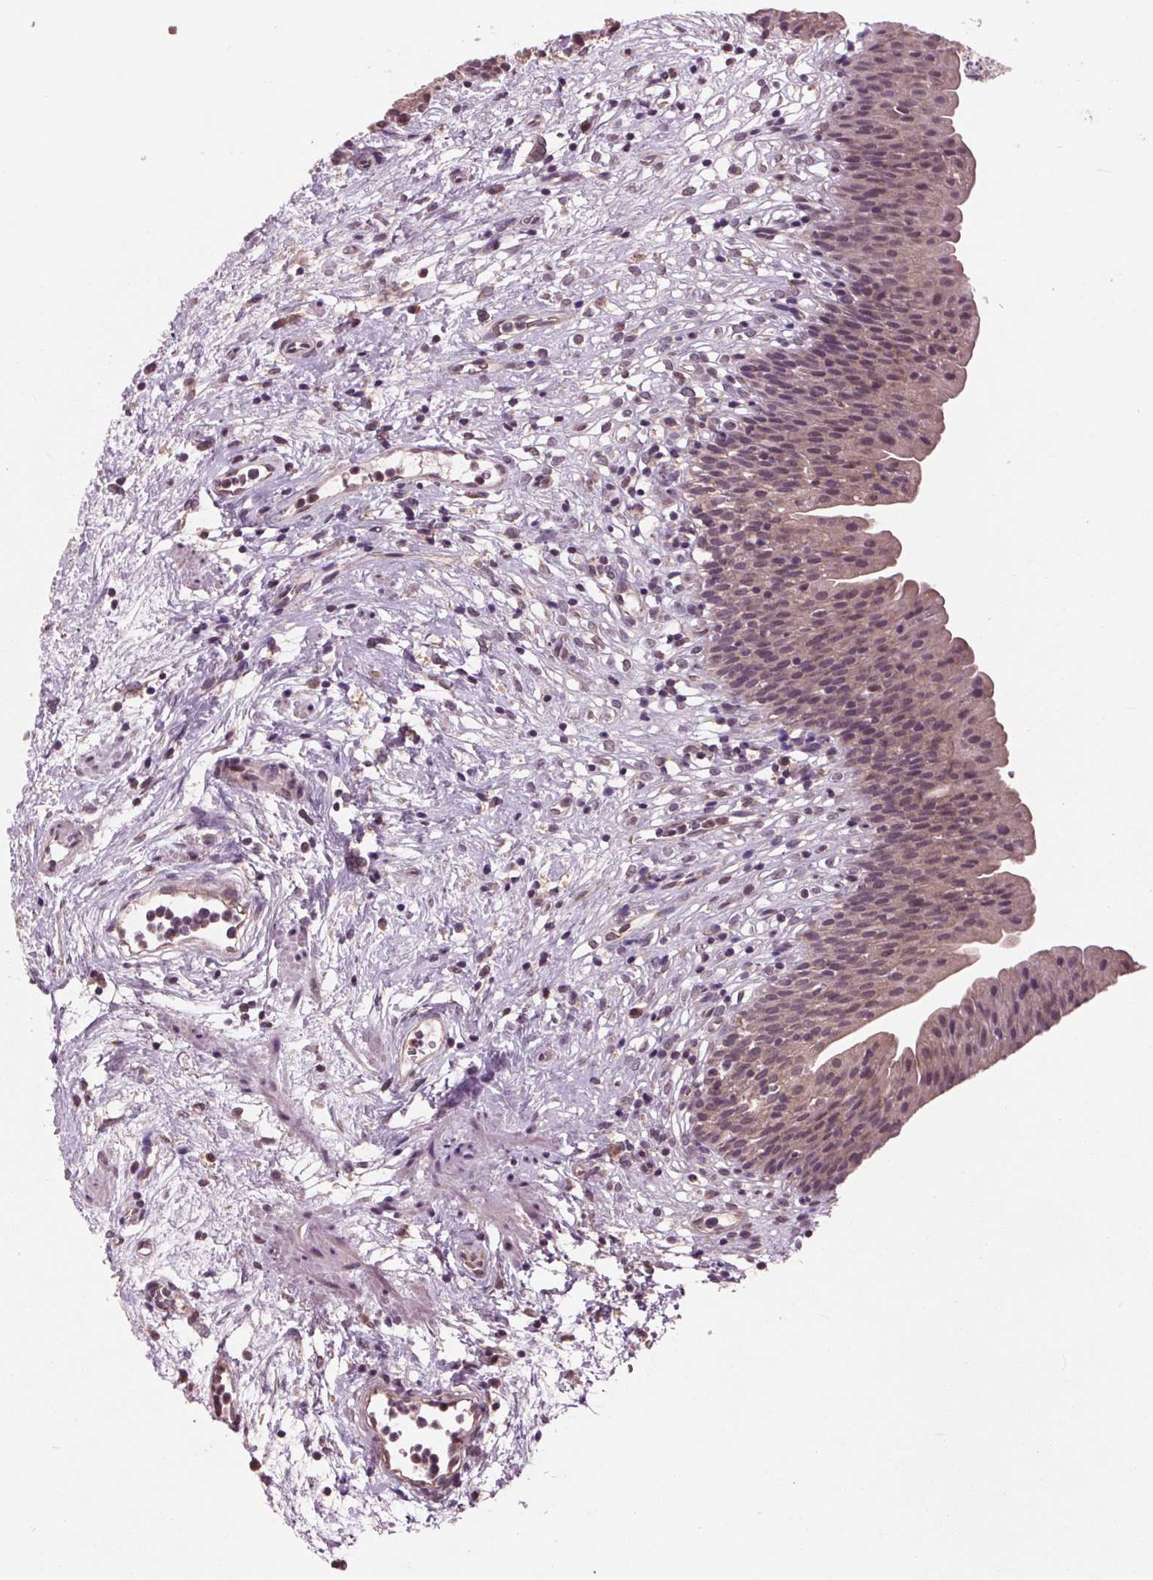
{"staining": {"intensity": "weak", "quantity": ">75%", "location": "cytoplasmic/membranous"}, "tissue": "urinary bladder", "cell_type": "Urothelial cells", "image_type": "normal", "snomed": [{"axis": "morphology", "description": "Normal tissue, NOS"}, {"axis": "topography", "description": "Urinary bladder"}], "caption": "About >75% of urothelial cells in benign human urinary bladder exhibit weak cytoplasmic/membranous protein positivity as visualized by brown immunohistochemical staining.", "gene": "MAPK8", "patient": {"sex": "male", "age": 76}}